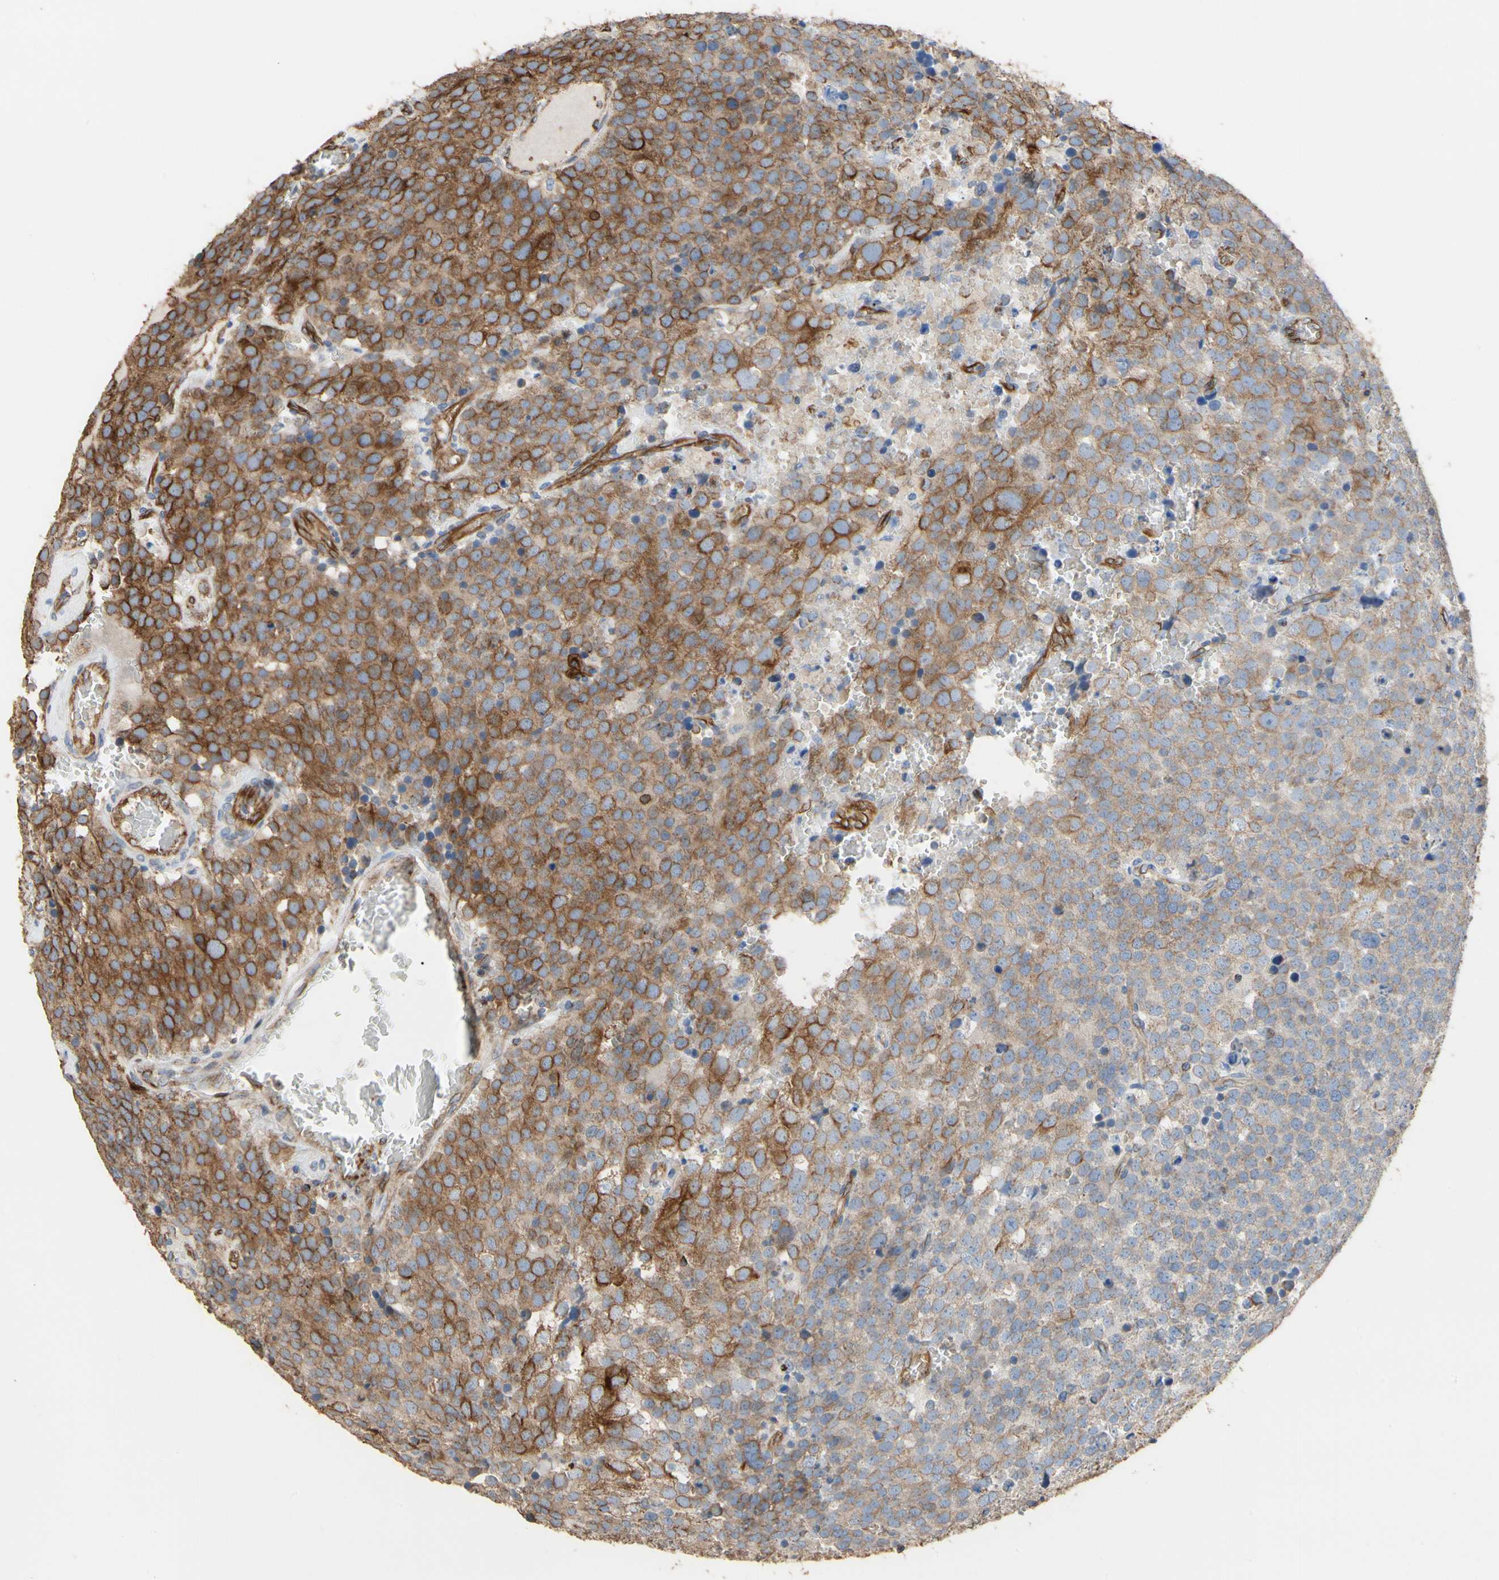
{"staining": {"intensity": "moderate", "quantity": "<25%", "location": "cytoplasmic/membranous"}, "tissue": "testis cancer", "cell_type": "Tumor cells", "image_type": "cancer", "snomed": [{"axis": "morphology", "description": "Seminoma, NOS"}, {"axis": "topography", "description": "Testis"}], "caption": "Testis cancer was stained to show a protein in brown. There is low levels of moderate cytoplasmic/membranous staining in approximately <25% of tumor cells.", "gene": "TUBA1A", "patient": {"sex": "male", "age": 71}}